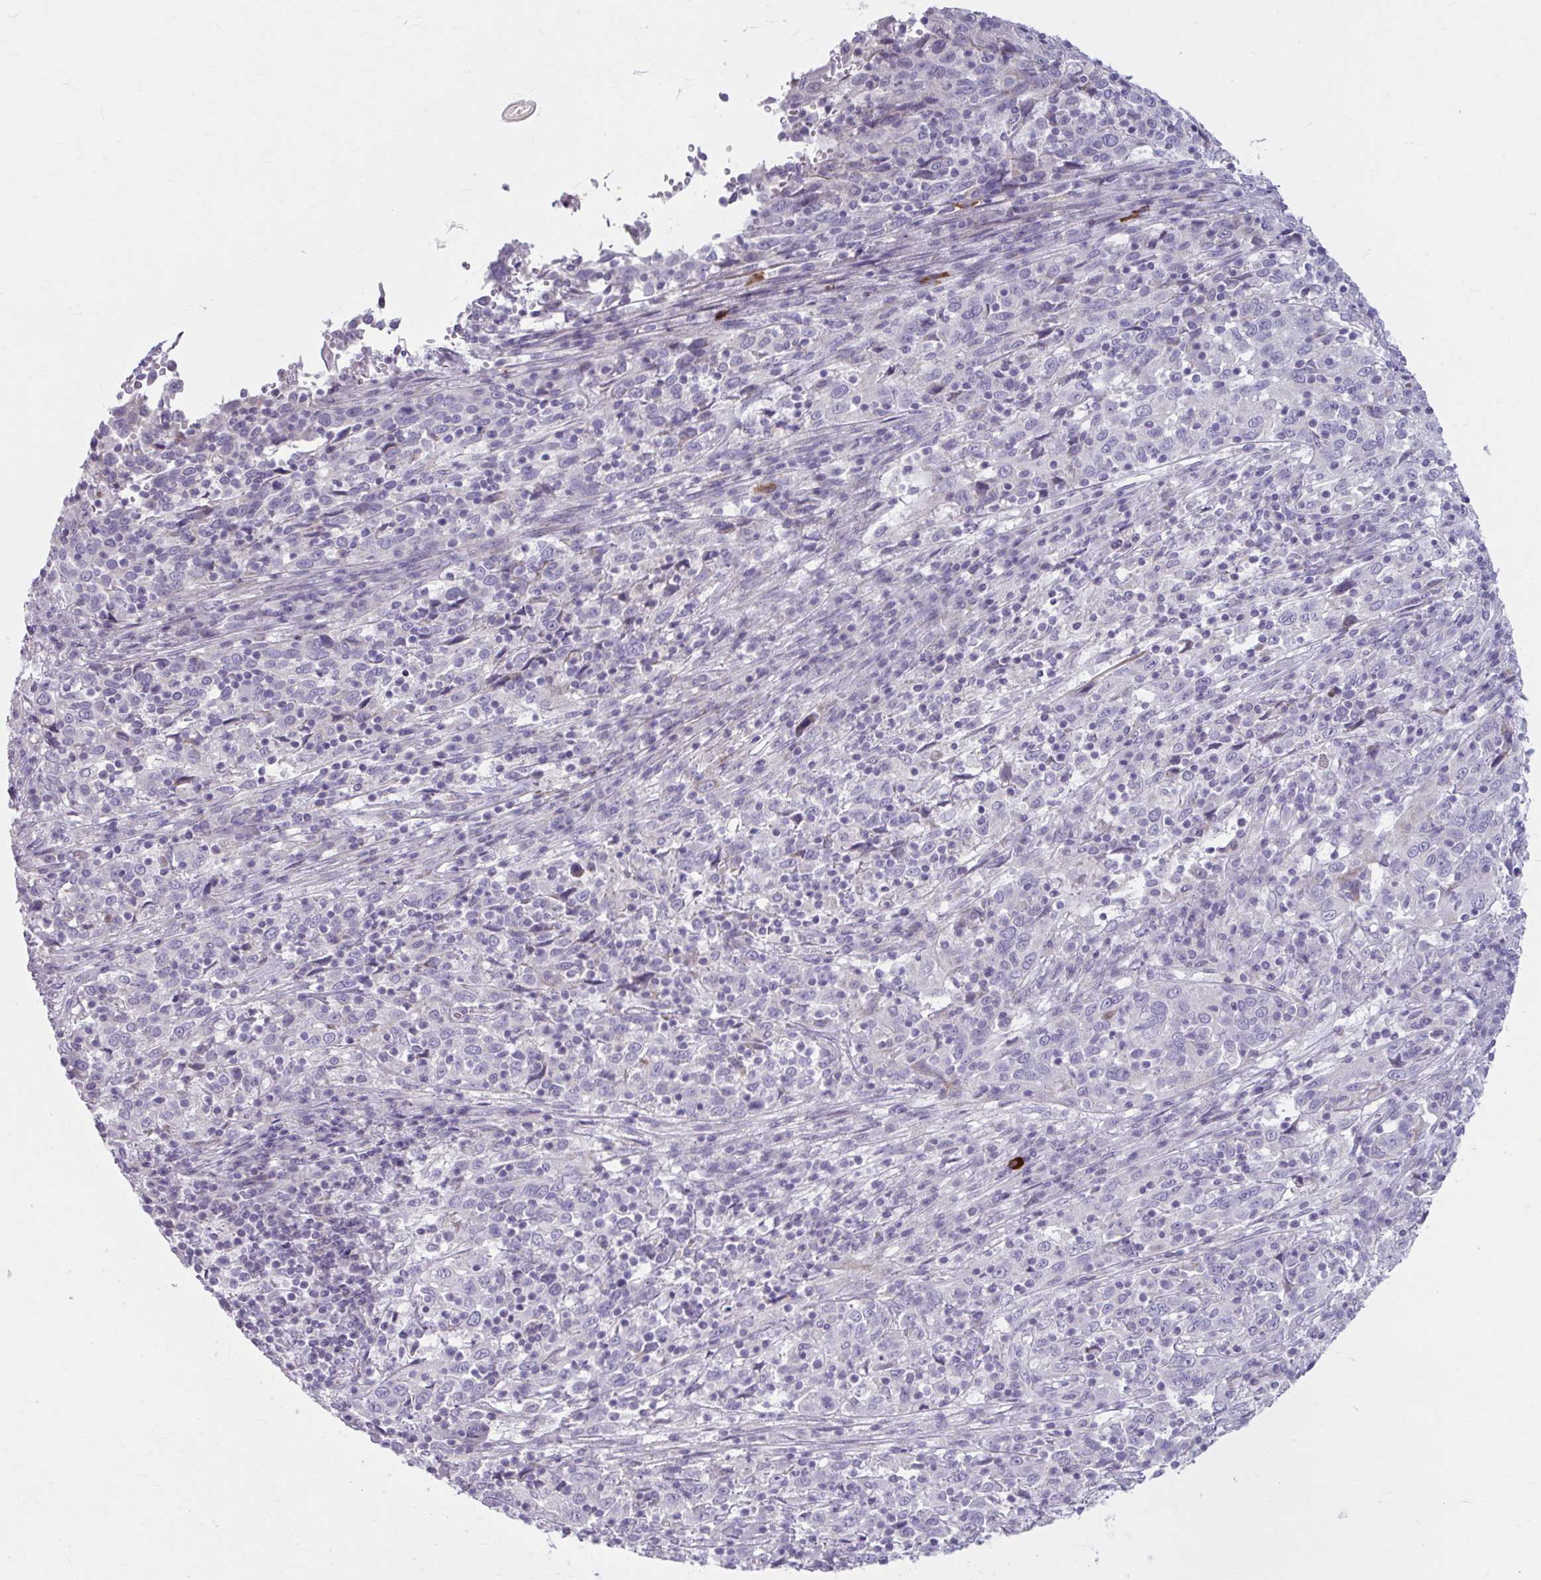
{"staining": {"intensity": "negative", "quantity": "none", "location": "none"}, "tissue": "cervical cancer", "cell_type": "Tumor cells", "image_type": "cancer", "snomed": [{"axis": "morphology", "description": "Squamous cell carcinoma, NOS"}, {"axis": "topography", "description": "Cervix"}], "caption": "Tumor cells show no significant expression in squamous cell carcinoma (cervical).", "gene": "MSMO1", "patient": {"sex": "female", "age": 46}}